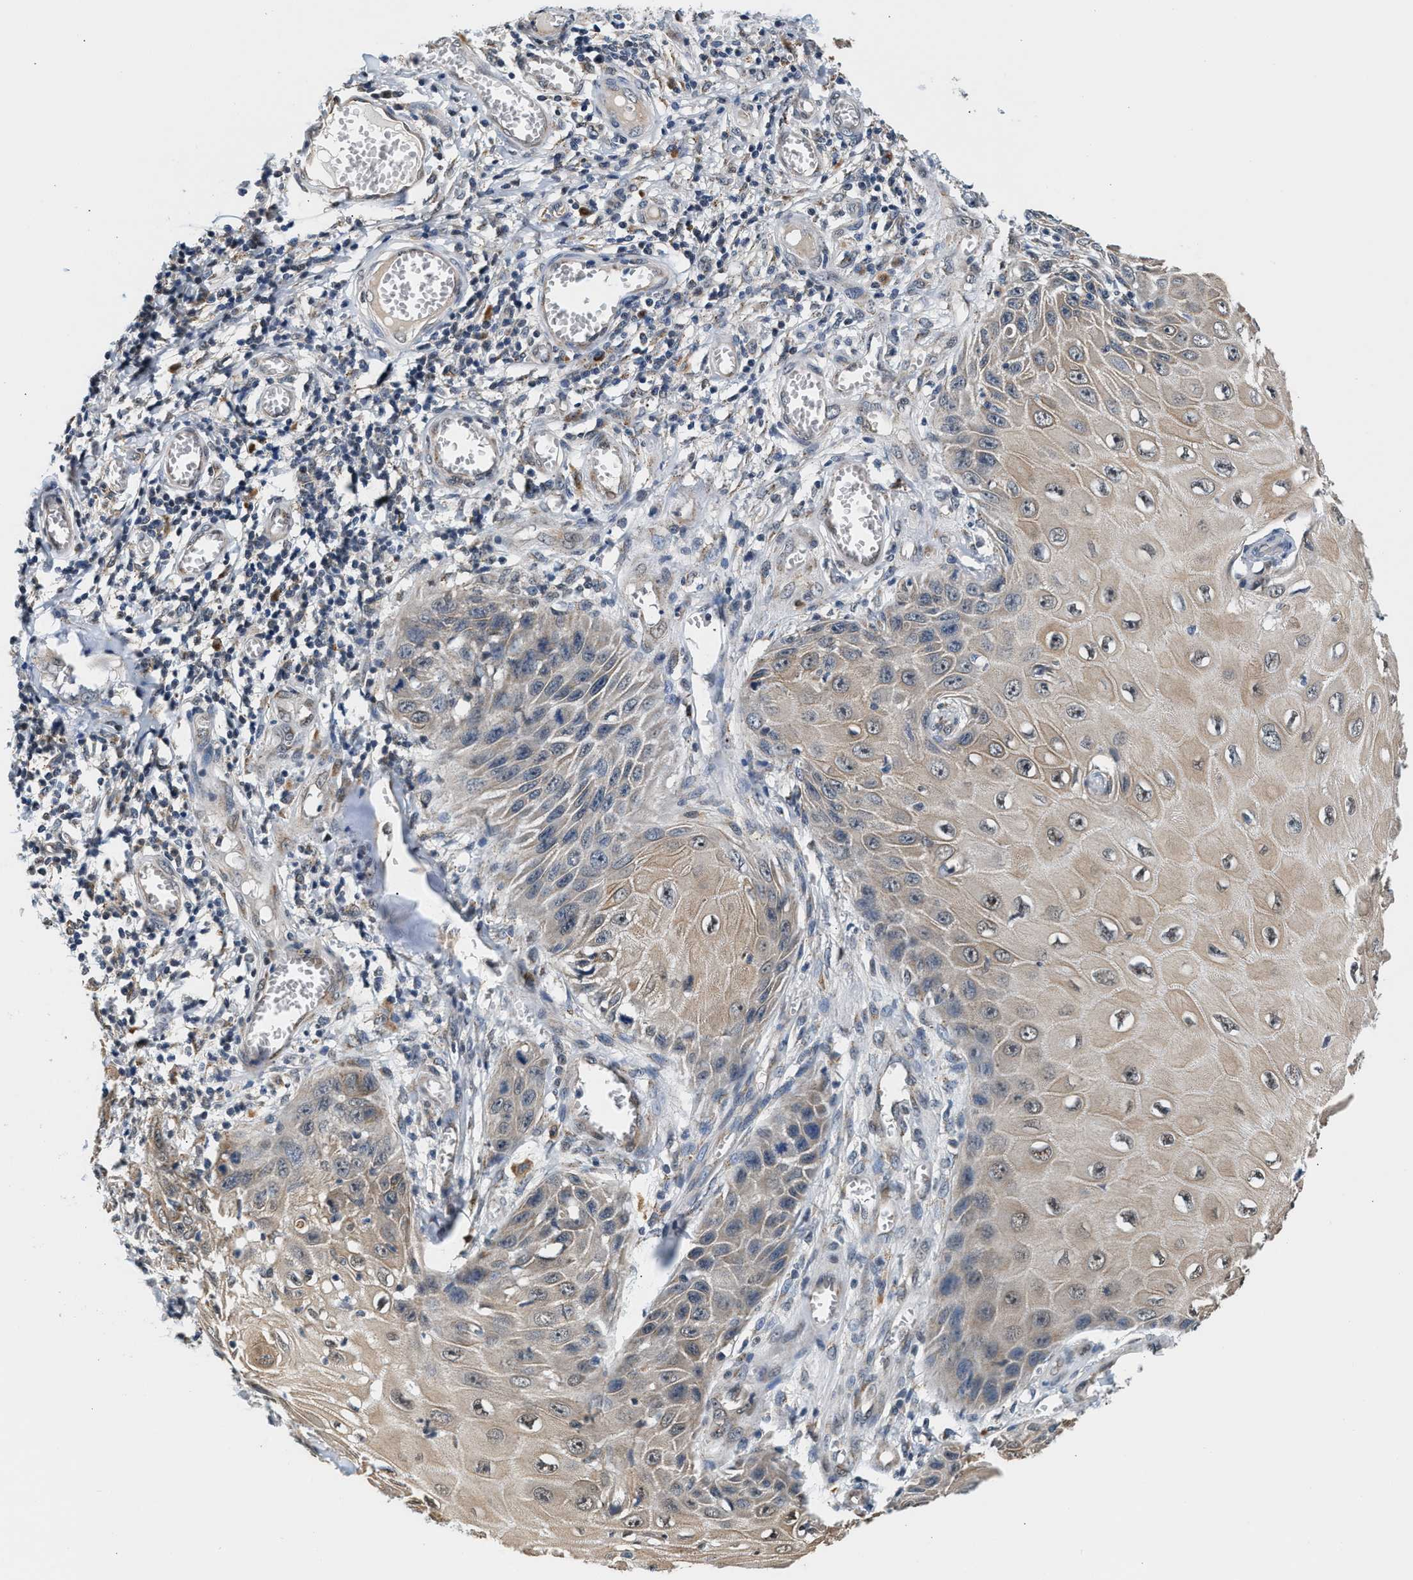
{"staining": {"intensity": "weak", "quantity": "25%-75%", "location": "cytoplasmic/membranous"}, "tissue": "skin cancer", "cell_type": "Tumor cells", "image_type": "cancer", "snomed": [{"axis": "morphology", "description": "Squamous cell carcinoma, NOS"}, {"axis": "topography", "description": "Skin"}], "caption": "The immunohistochemical stain shows weak cytoplasmic/membranous positivity in tumor cells of skin cancer tissue. (DAB (3,3'-diaminobenzidine) IHC, brown staining for protein, blue staining for nuclei).", "gene": "KCNMB2", "patient": {"sex": "female", "age": 73}}